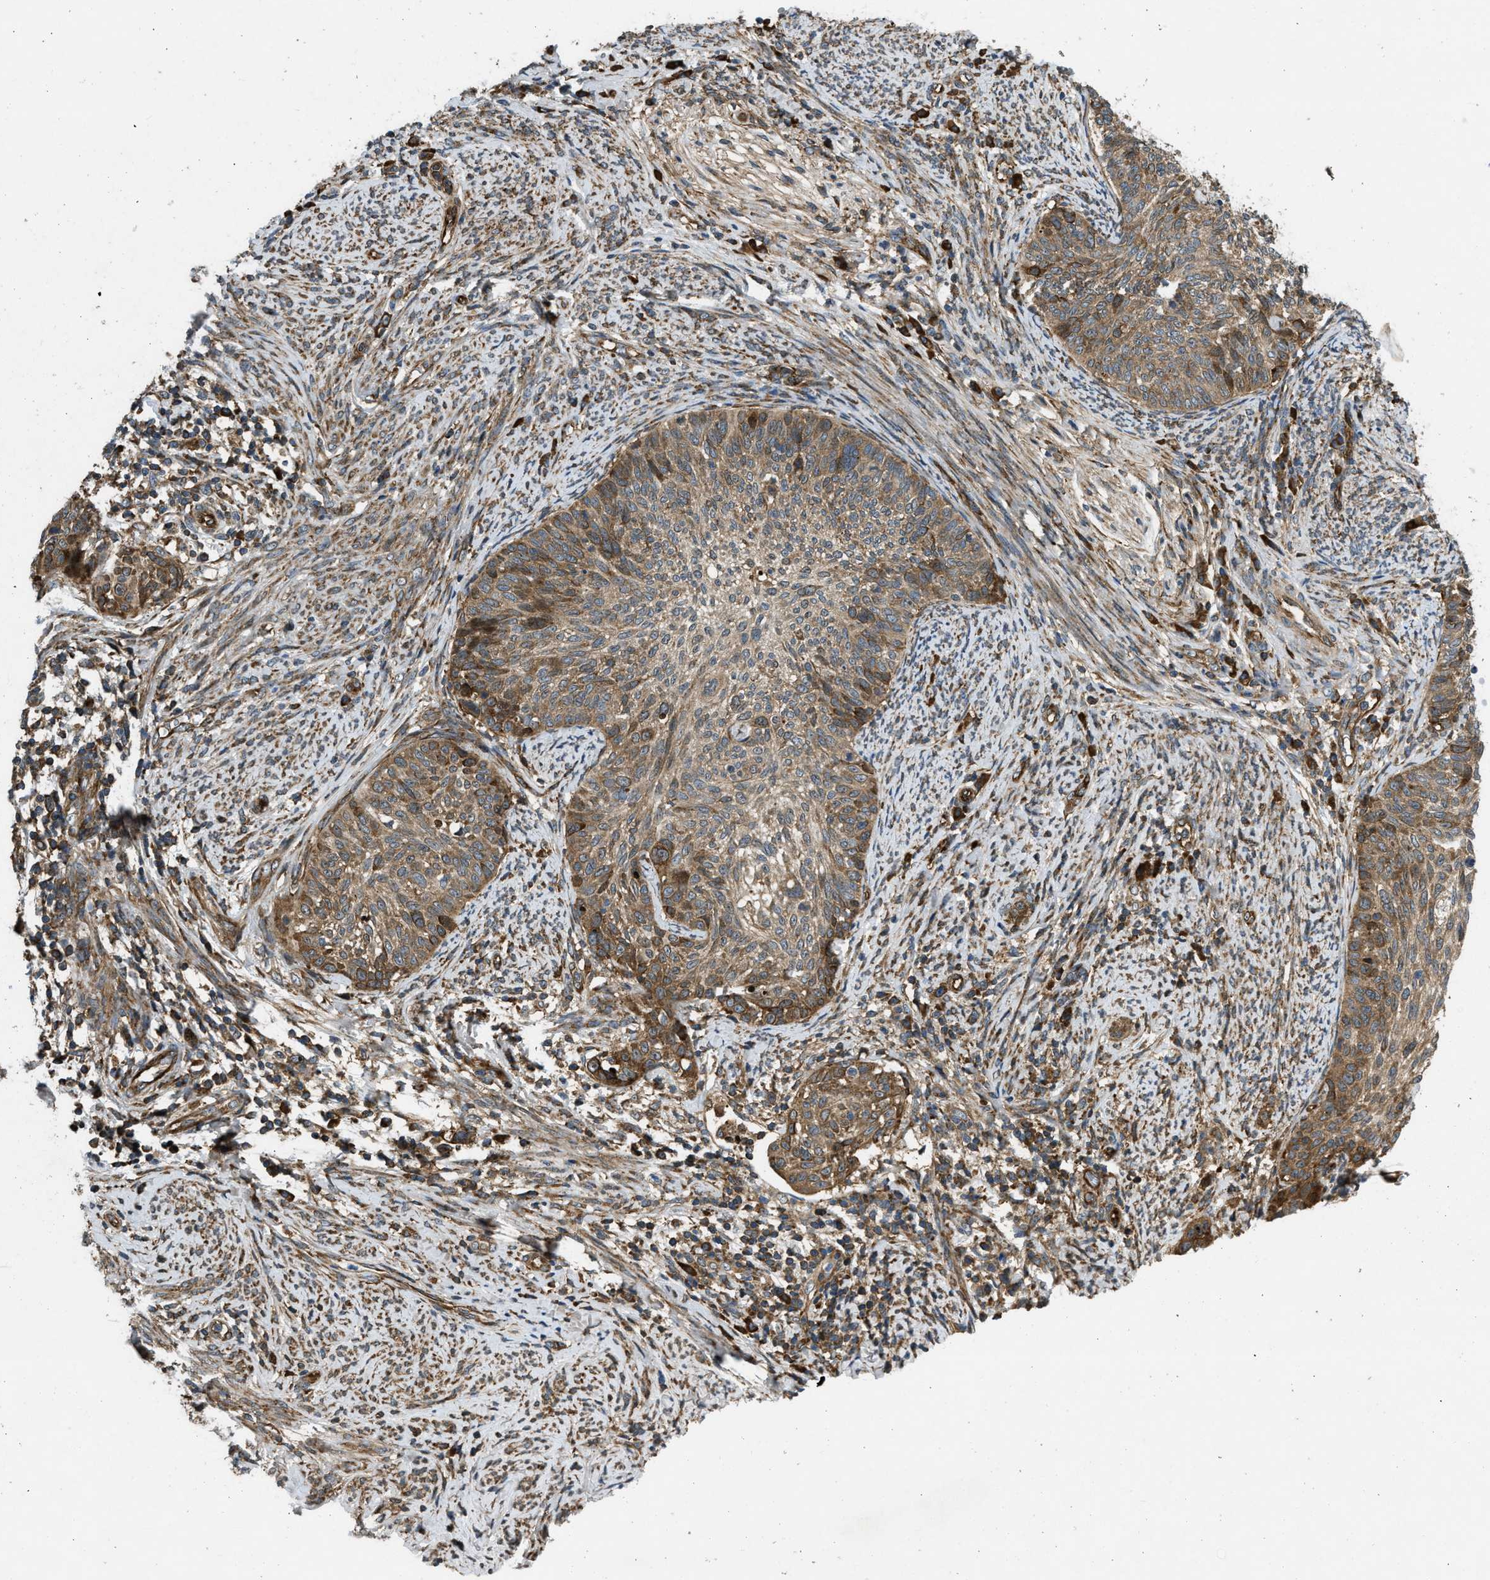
{"staining": {"intensity": "moderate", "quantity": ">75%", "location": "cytoplasmic/membranous"}, "tissue": "cervical cancer", "cell_type": "Tumor cells", "image_type": "cancer", "snomed": [{"axis": "morphology", "description": "Squamous cell carcinoma, NOS"}, {"axis": "topography", "description": "Cervix"}], "caption": "High-power microscopy captured an immunohistochemistry micrograph of cervical squamous cell carcinoma, revealing moderate cytoplasmic/membranous positivity in approximately >75% of tumor cells.", "gene": "RASGRF2", "patient": {"sex": "female", "age": 70}}